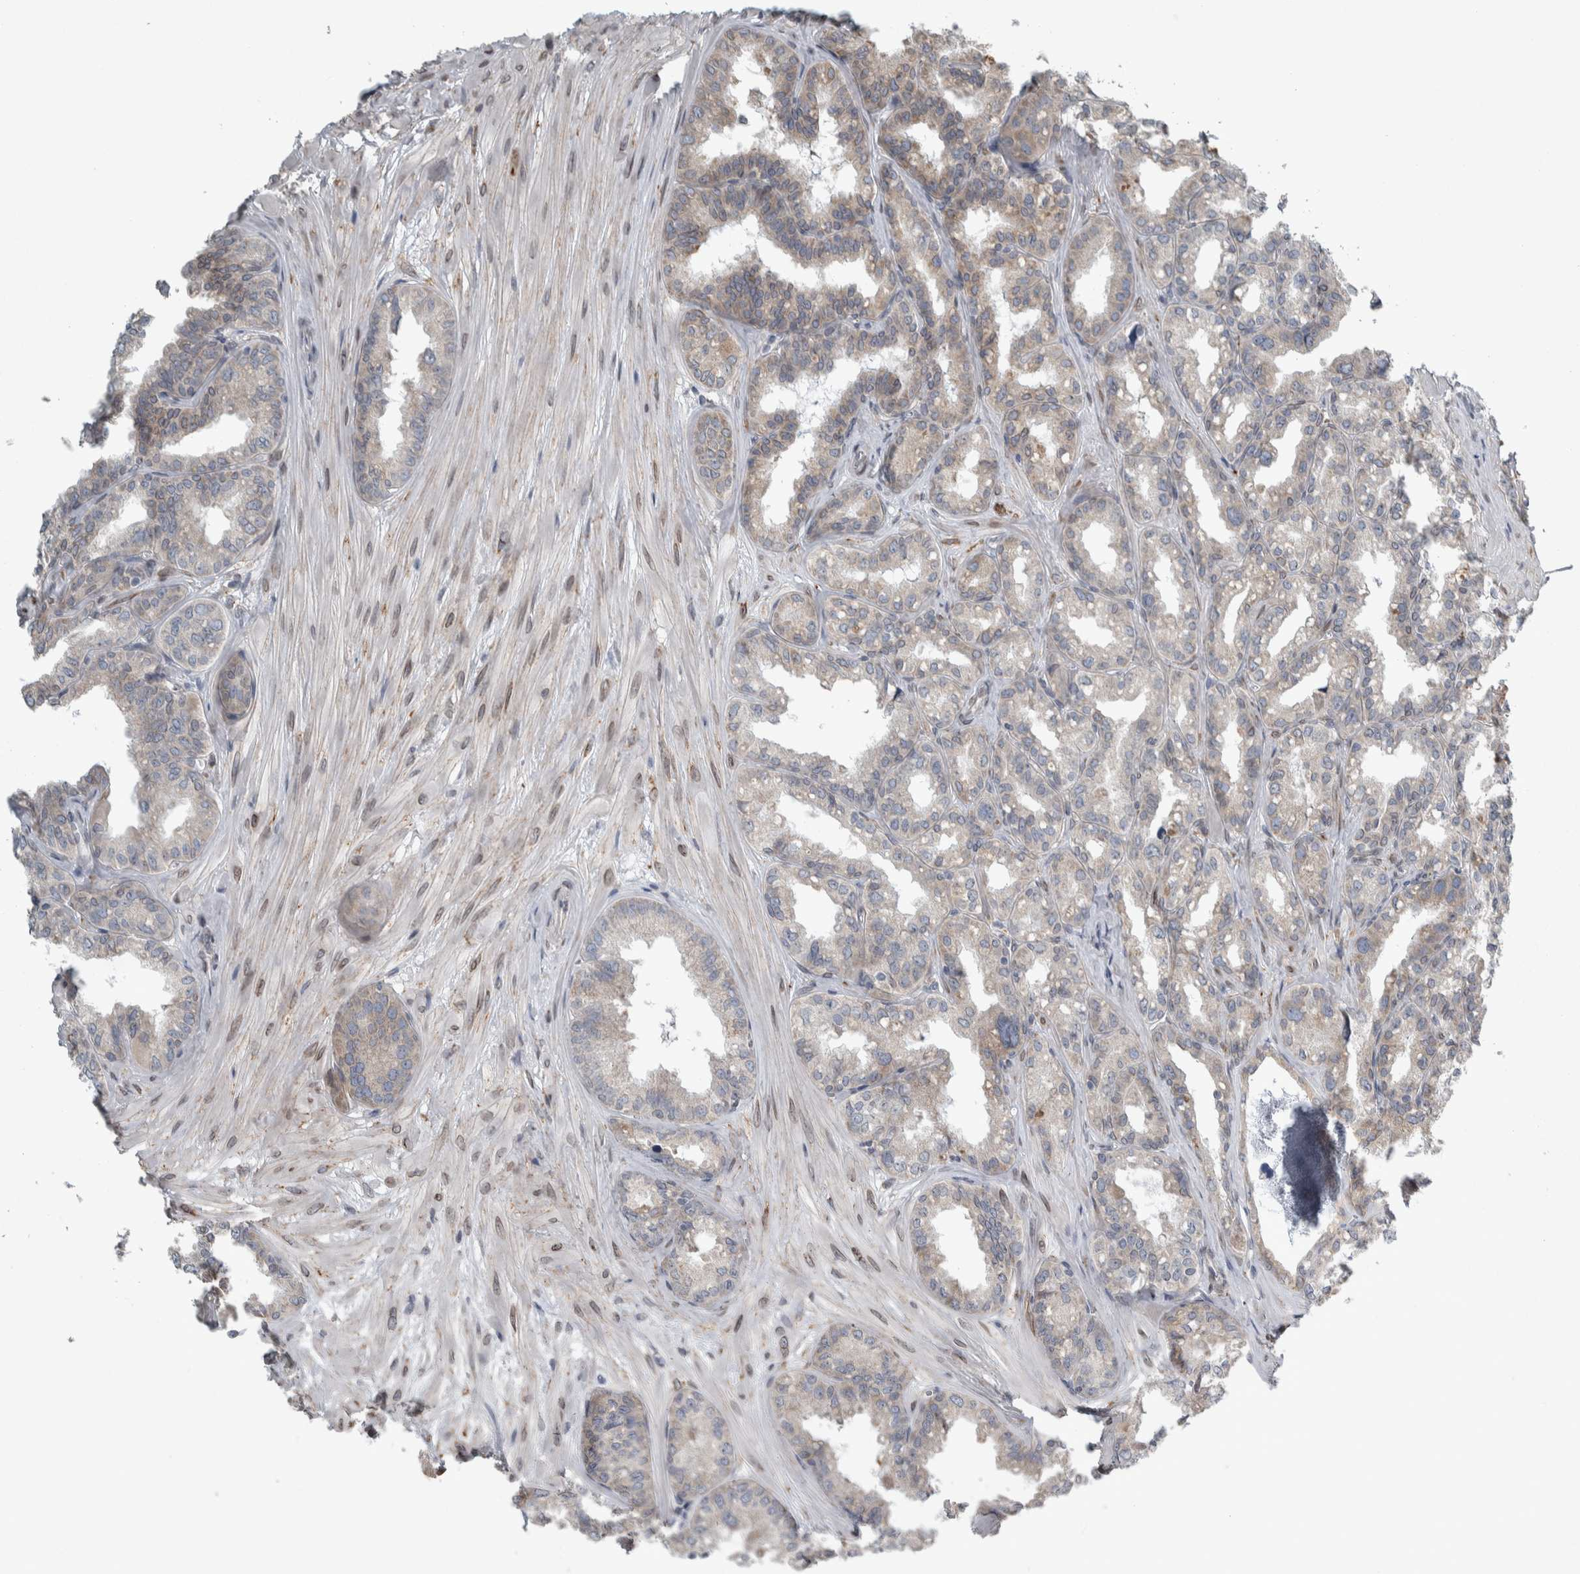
{"staining": {"intensity": "moderate", "quantity": "25%-75%", "location": "cytoplasmic/membranous"}, "tissue": "seminal vesicle", "cell_type": "Glandular cells", "image_type": "normal", "snomed": [{"axis": "morphology", "description": "Normal tissue, NOS"}, {"axis": "topography", "description": "Prostate"}, {"axis": "topography", "description": "Seminal veicle"}], "caption": "Immunohistochemical staining of benign seminal vesicle shows medium levels of moderate cytoplasmic/membranous staining in approximately 25%-75% of glandular cells.", "gene": "SIGMAR1", "patient": {"sex": "male", "age": 51}}